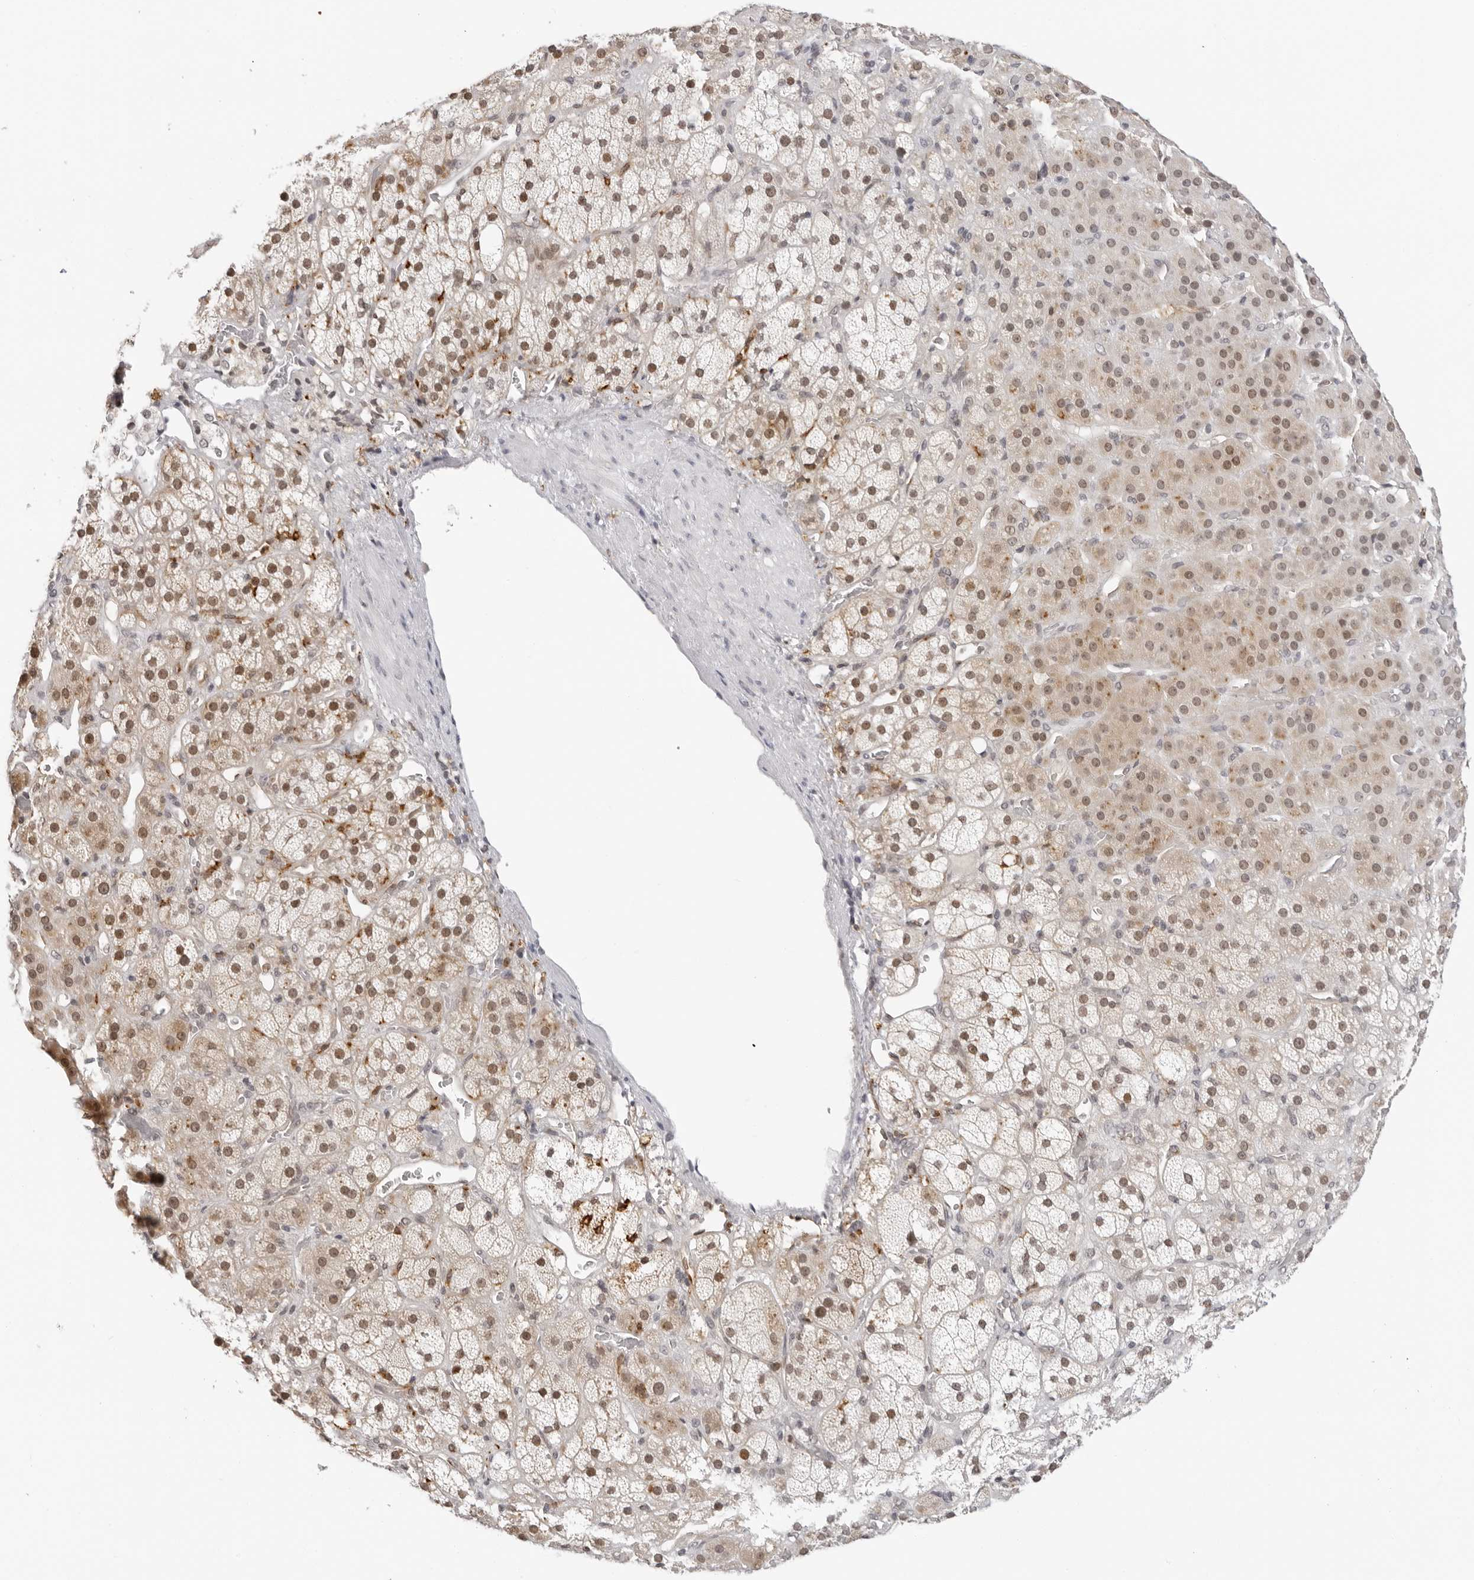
{"staining": {"intensity": "moderate", "quantity": ">75%", "location": "nuclear"}, "tissue": "adrenal gland", "cell_type": "Glandular cells", "image_type": "normal", "snomed": [{"axis": "morphology", "description": "Normal tissue, NOS"}, {"axis": "topography", "description": "Adrenal gland"}], "caption": "A brown stain labels moderate nuclear expression of a protein in glandular cells of benign human adrenal gland.", "gene": "MSH6", "patient": {"sex": "male", "age": 57}}